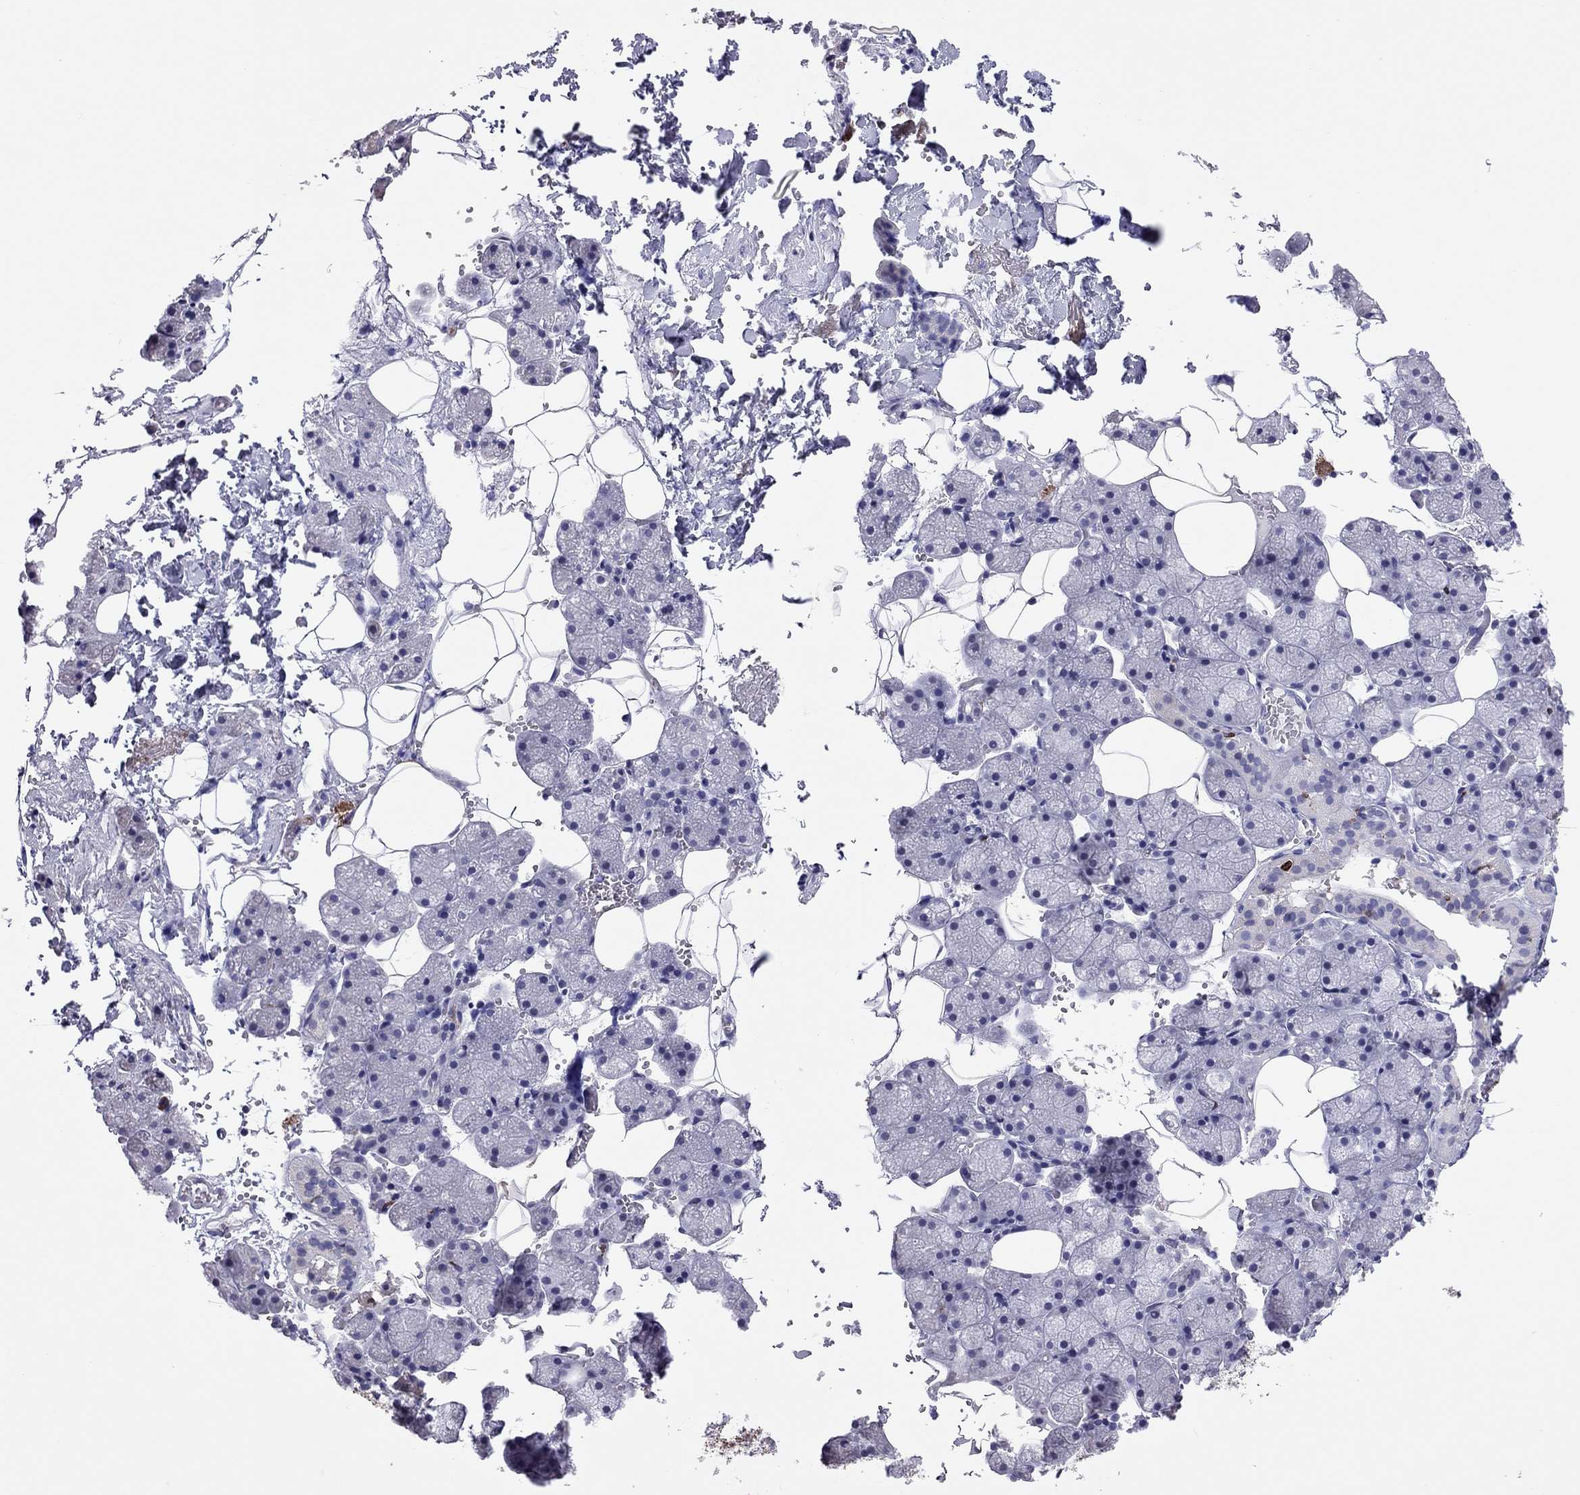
{"staining": {"intensity": "negative", "quantity": "none", "location": "none"}, "tissue": "salivary gland", "cell_type": "Glandular cells", "image_type": "normal", "snomed": [{"axis": "morphology", "description": "Normal tissue, NOS"}, {"axis": "topography", "description": "Salivary gland"}], "caption": "A histopathology image of salivary gland stained for a protein reveals no brown staining in glandular cells. (Immunohistochemistry (ihc), brightfield microscopy, high magnification).", "gene": "ADORA2A", "patient": {"sex": "male", "age": 38}}